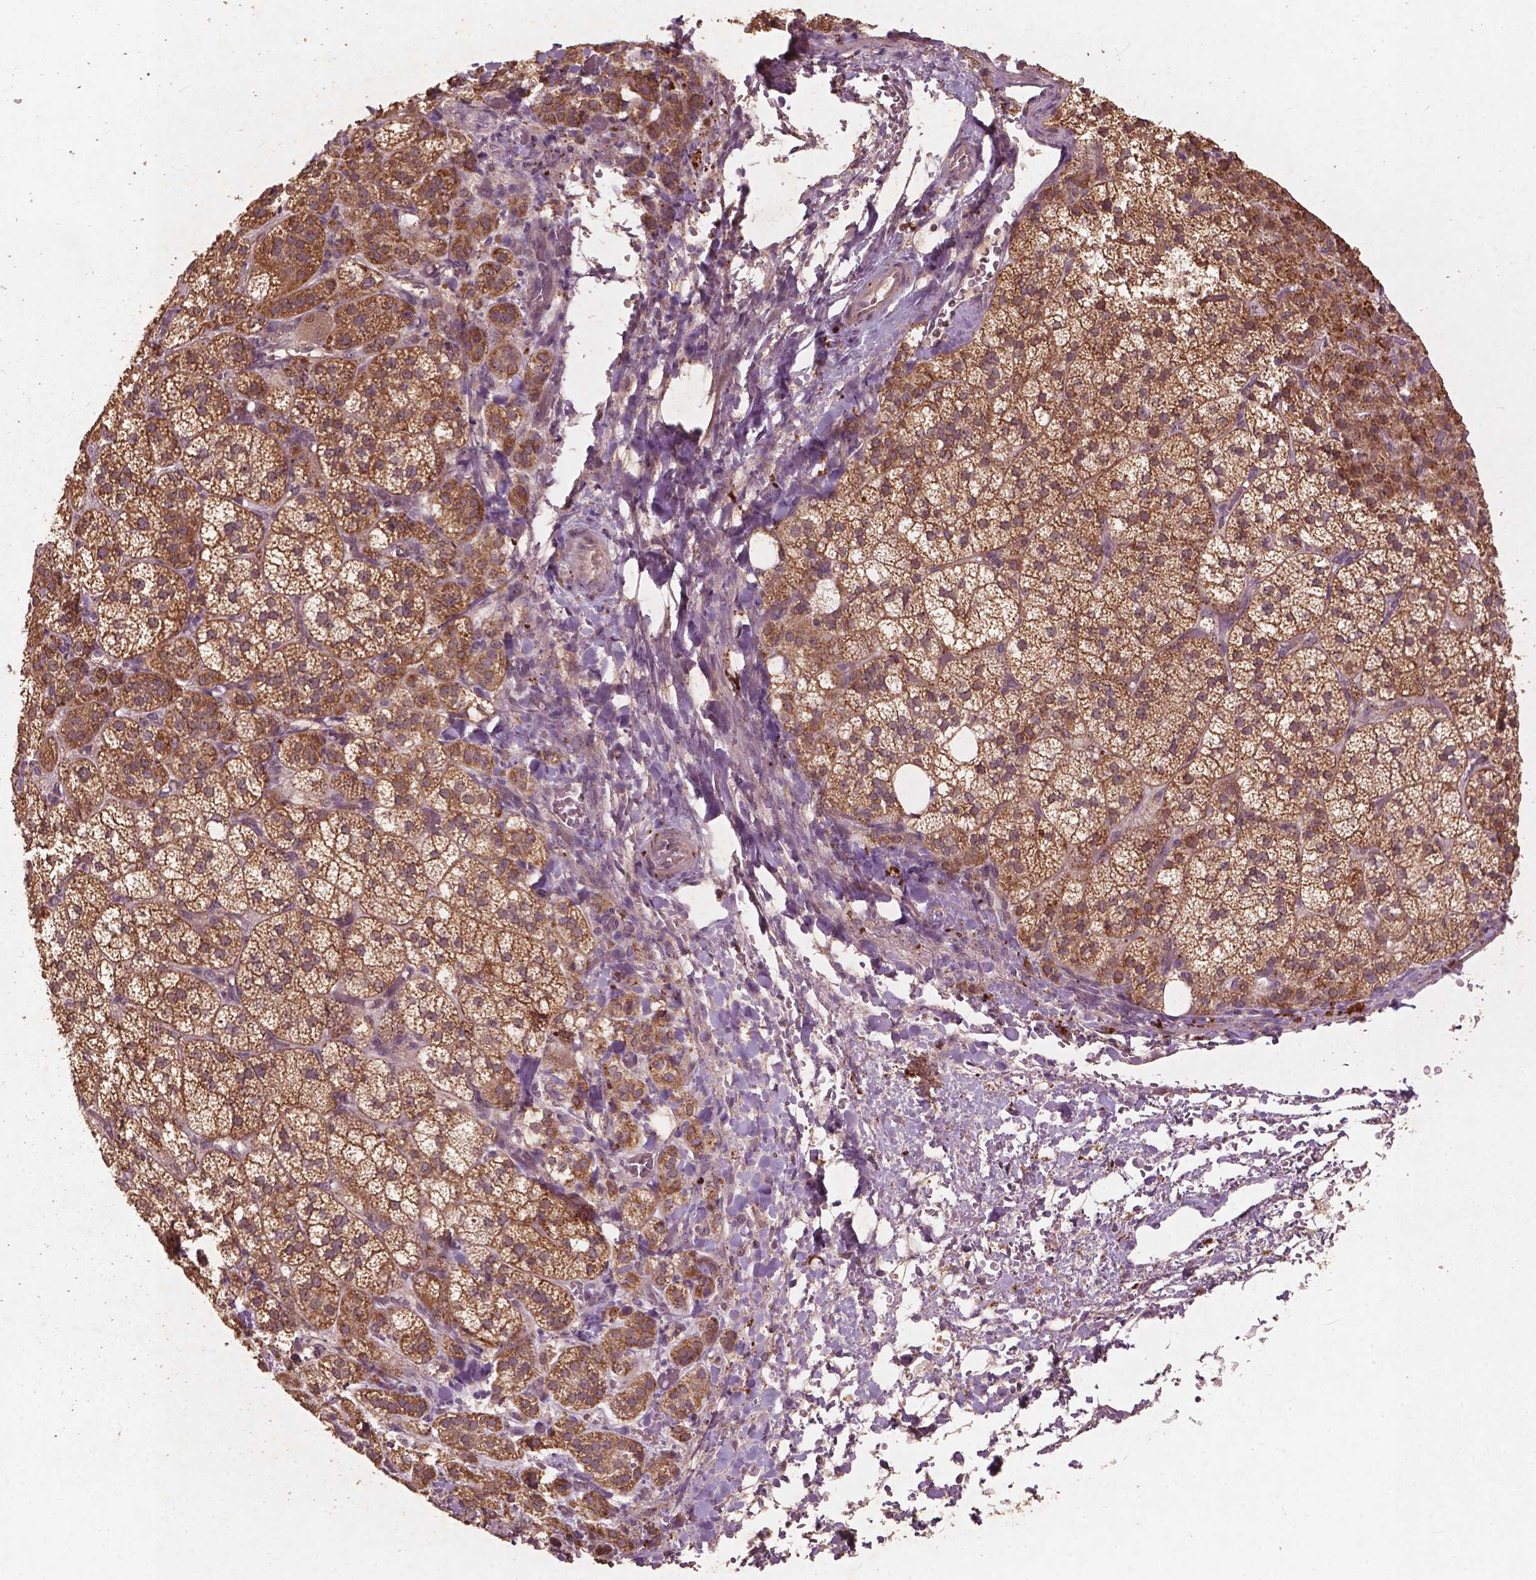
{"staining": {"intensity": "moderate", "quantity": ">75%", "location": "cytoplasmic/membranous"}, "tissue": "adrenal gland", "cell_type": "Glandular cells", "image_type": "normal", "snomed": [{"axis": "morphology", "description": "Normal tissue, NOS"}, {"axis": "topography", "description": "Adrenal gland"}], "caption": "IHC of normal human adrenal gland demonstrates medium levels of moderate cytoplasmic/membranous positivity in about >75% of glandular cells. The staining was performed using DAB (3,3'-diaminobenzidine) to visualize the protein expression in brown, while the nuclei were stained in blue with hematoxylin (Magnification: 20x).", "gene": "ST6GALNAC5", "patient": {"sex": "female", "age": 60}}